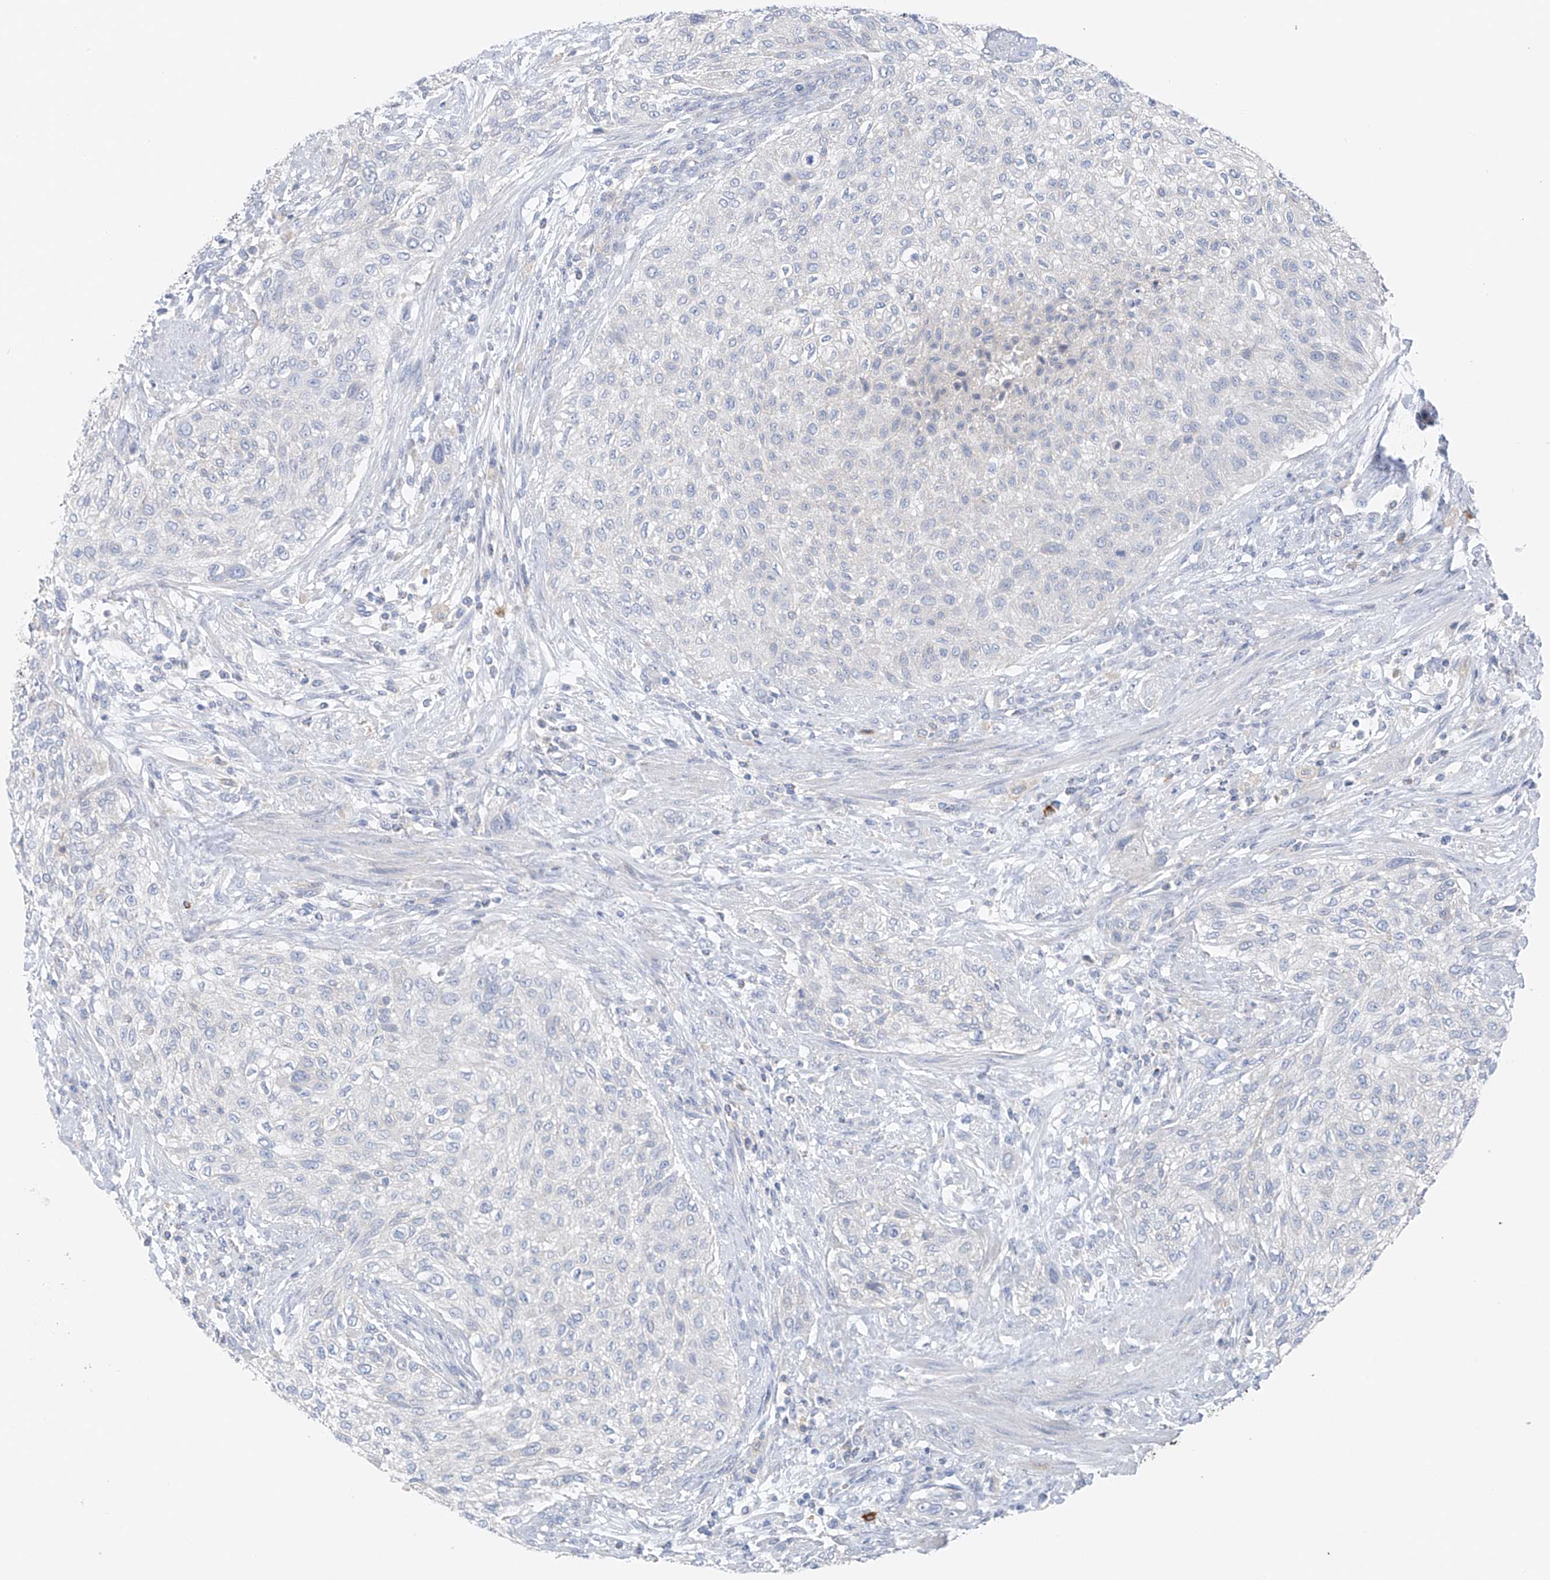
{"staining": {"intensity": "negative", "quantity": "none", "location": "none"}, "tissue": "urothelial cancer", "cell_type": "Tumor cells", "image_type": "cancer", "snomed": [{"axis": "morphology", "description": "Urothelial carcinoma, High grade"}, {"axis": "topography", "description": "Urinary bladder"}], "caption": "An IHC photomicrograph of urothelial cancer is shown. There is no staining in tumor cells of urothelial cancer.", "gene": "POMGNT2", "patient": {"sex": "male", "age": 35}}